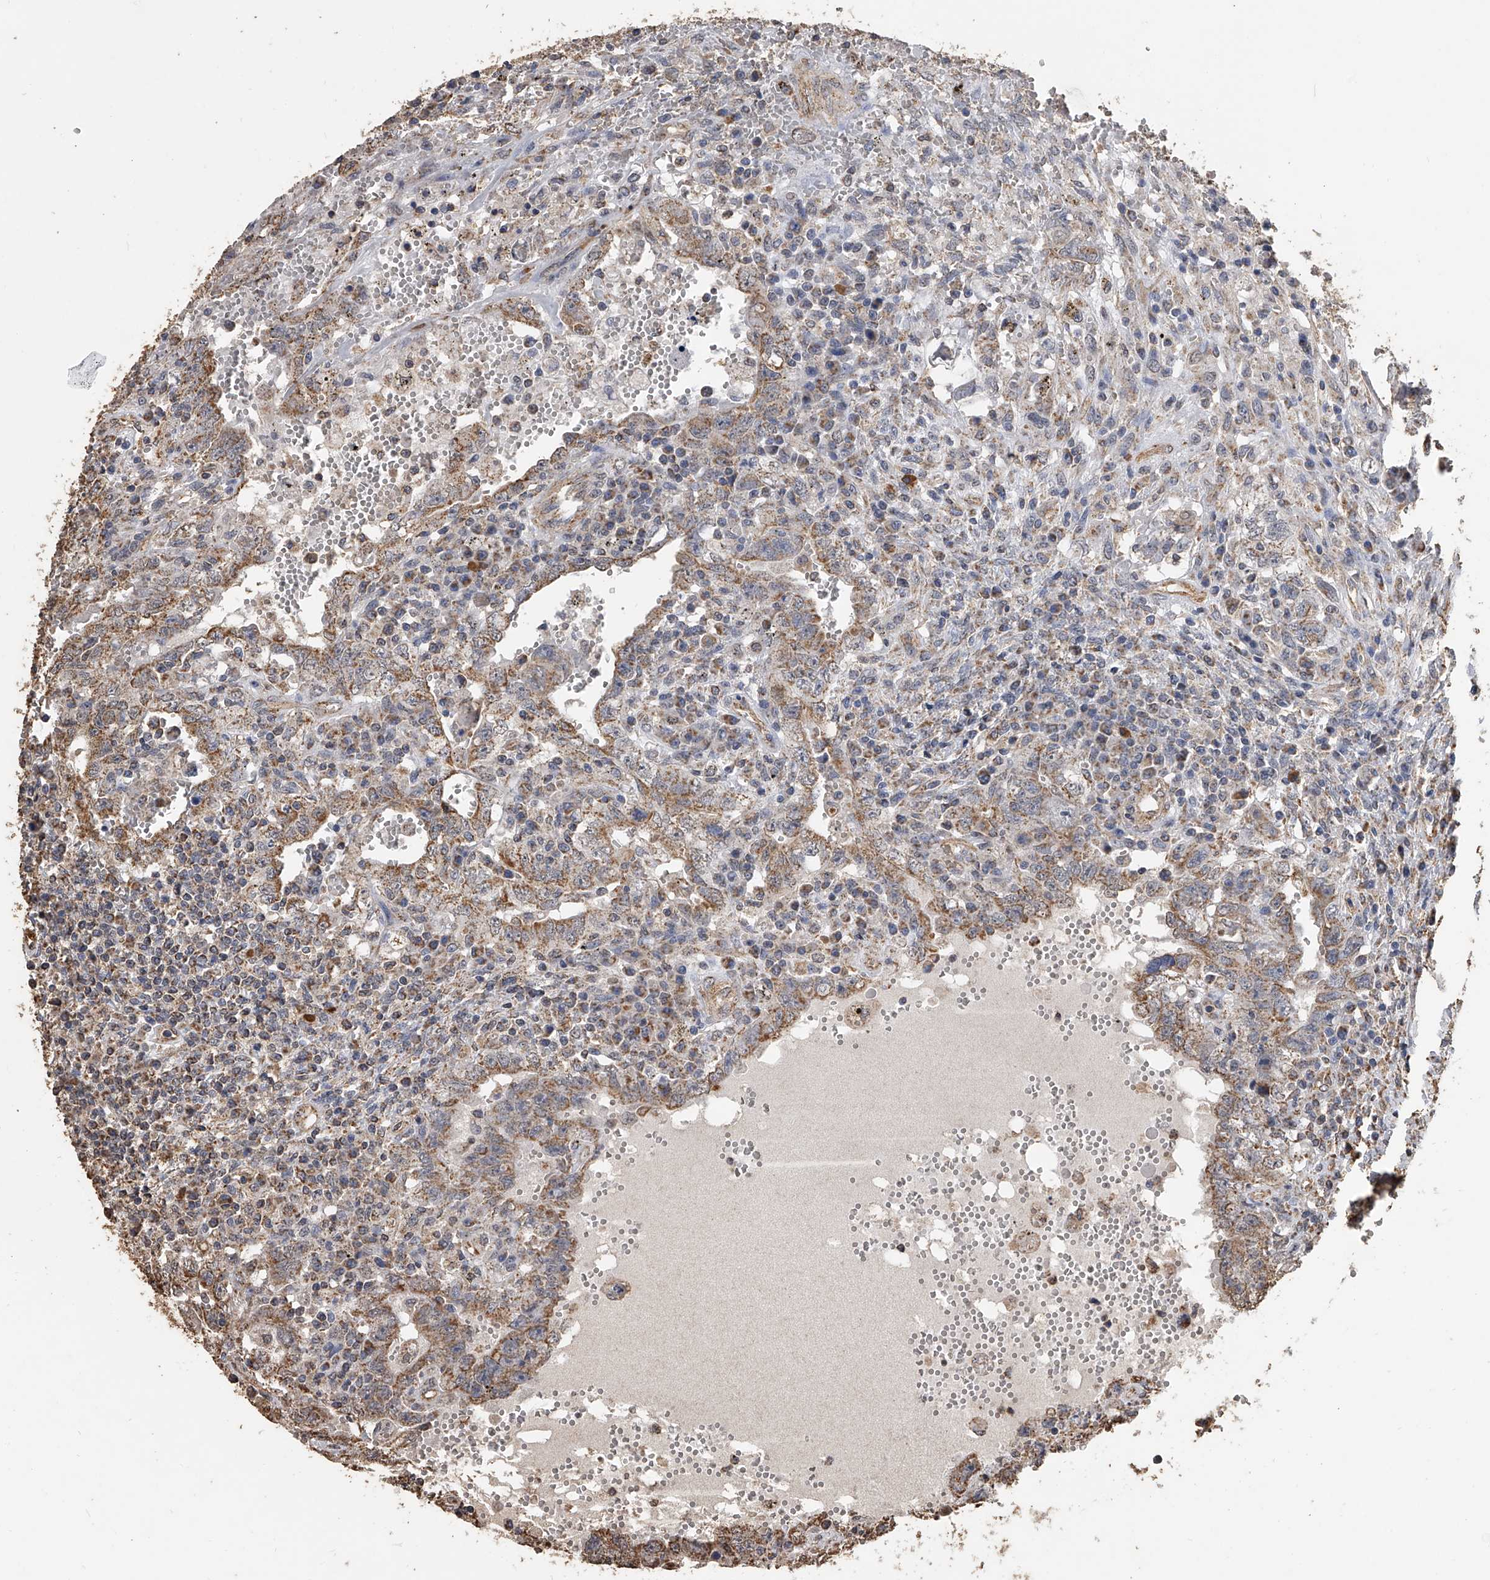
{"staining": {"intensity": "moderate", "quantity": ">75%", "location": "cytoplasmic/membranous"}, "tissue": "testis cancer", "cell_type": "Tumor cells", "image_type": "cancer", "snomed": [{"axis": "morphology", "description": "Carcinoma, Embryonal, NOS"}, {"axis": "topography", "description": "Testis"}], "caption": "Moderate cytoplasmic/membranous expression is present in approximately >75% of tumor cells in embryonal carcinoma (testis). The protein of interest is stained brown, and the nuclei are stained in blue (DAB (3,3'-diaminobenzidine) IHC with brightfield microscopy, high magnification).", "gene": "MRPL28", "patient": {"sex": "male", "age": 26}}